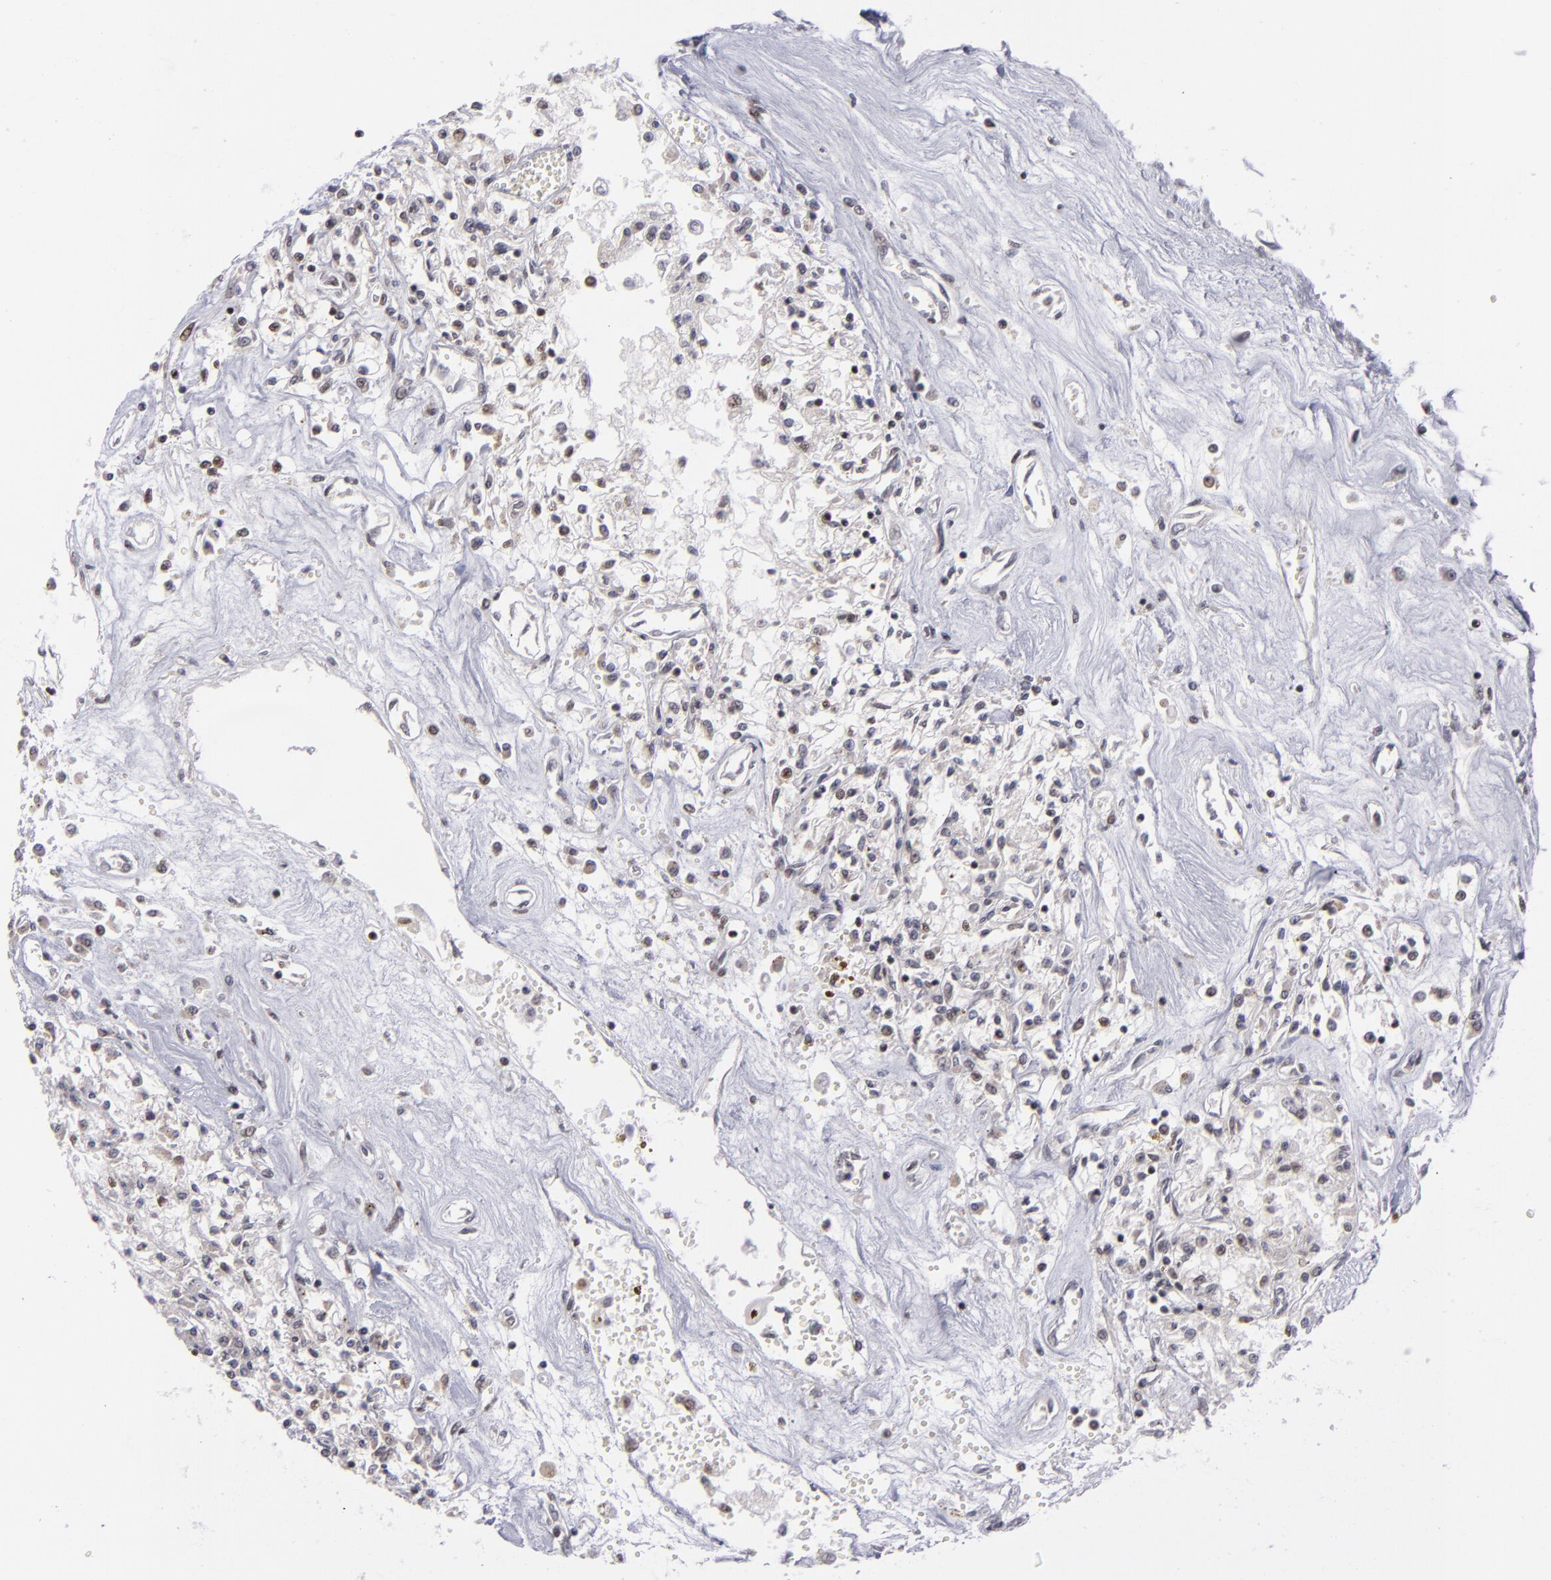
{"staining": {"intensity": "weak", "quantity": "<25%", "location": "nuclear"}, "tissue": "renal cancer", "cell_type": "Tumor cells", "image_type": "cancer", "snomed": [{"axis": "morphology", "description": "Adenocarcinoma, NOS"}, {"axis": "topography", "description": "Kidney"}], "caption": "Adenocarcinoma (renal) was stained to show a protein in brown. There is no significant staining in tumor cells.", "gene": "MLLT3", "patient": {"sex": "male", "age": 78}}